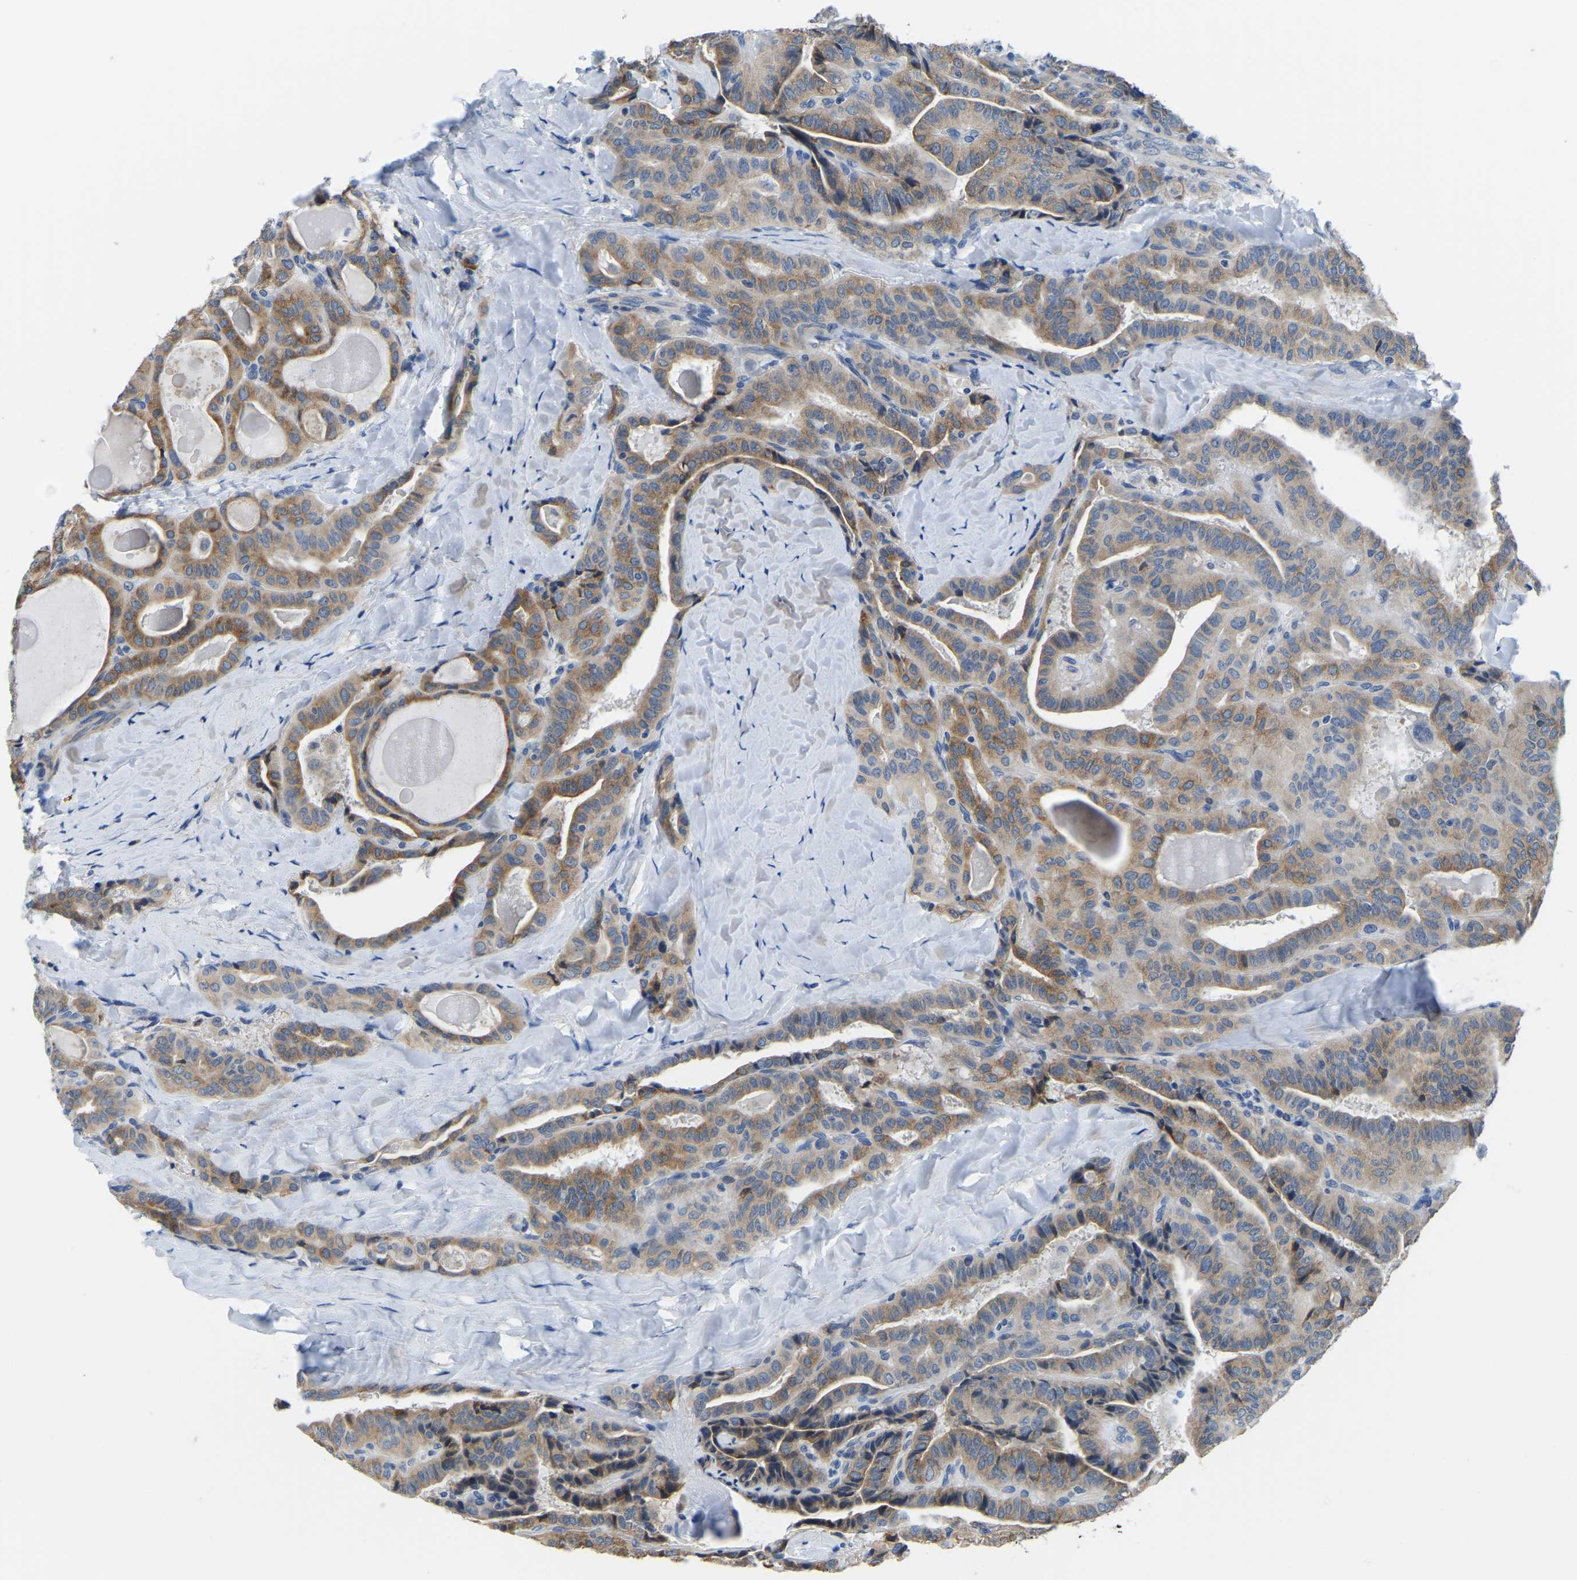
{"staining": {"intensity": "moderate", "quantity": ">75%", "location": "cytoplasmic/membranous"}, "tissue": "thyroid cancer", "cell_type": "Tumor cells", "image_type": "cancer", "snomed": [{"axis": "morphology", "description": "Papillary adenocarcinoma, NOS"}, {"axis": "topography", "description": "Thyroid gland"}], "caption": "The micrograph exhibits staining of thyroid cancer, revealing moderate cytoplasmic/membranous protein positivity (brown color) within tumor cells.", "gene": "LIAS", "patient": {"sex": "male", "age": 77}}